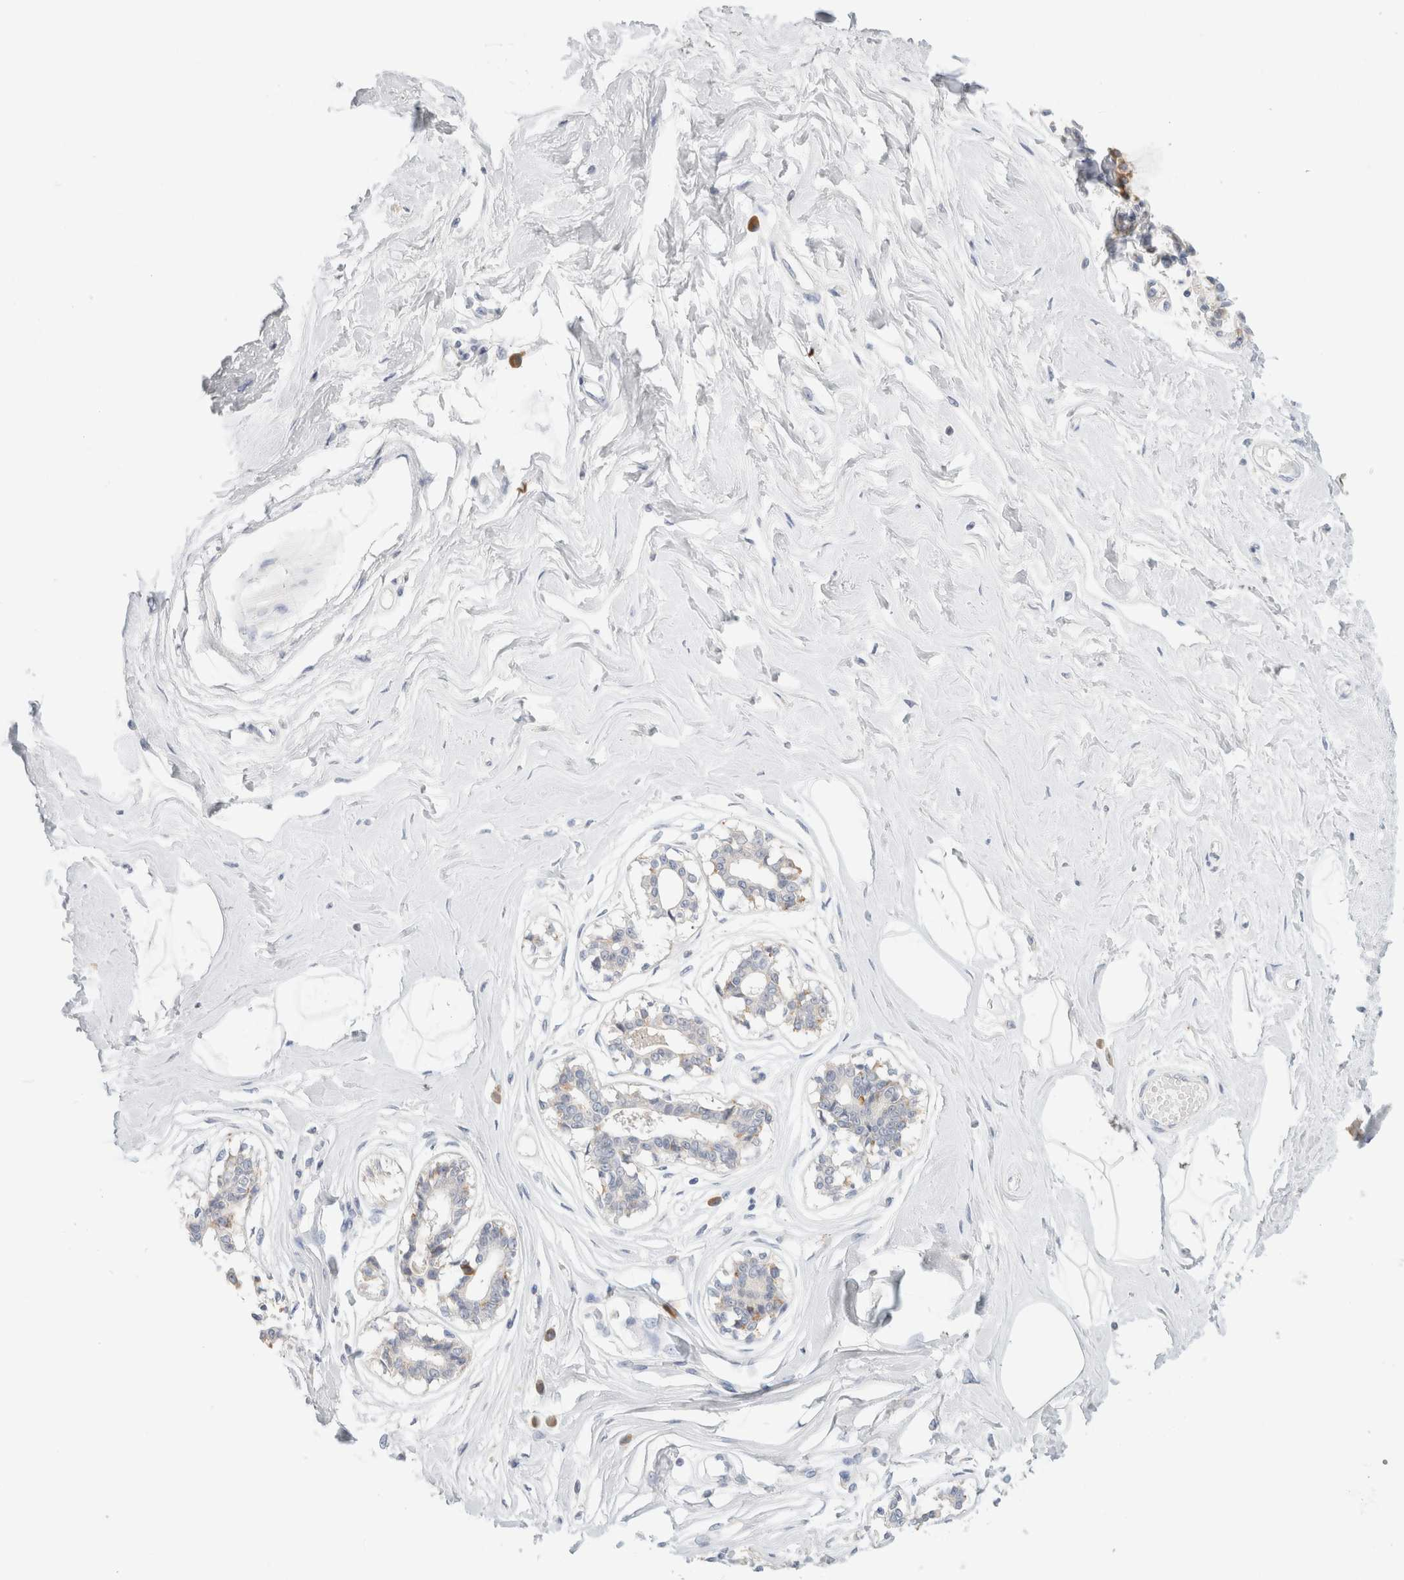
{"staining": {"intensity": "negative", "quantity": "none", "location": "none"}, "tissue": "breast", "cell_type": "Adipocytes", "image_type": "normal", "snomed": [{"axis": "morphology", "description": "Normal tissue, NOS"}, {"axis": "topography", "description": "Breast"}], "caption": "This is an immunohistochemistry image of unremarkable breast. There is no staining in adipocytes.", "gene": "CSK", "patient": {"sex": "female", "age": 45}}